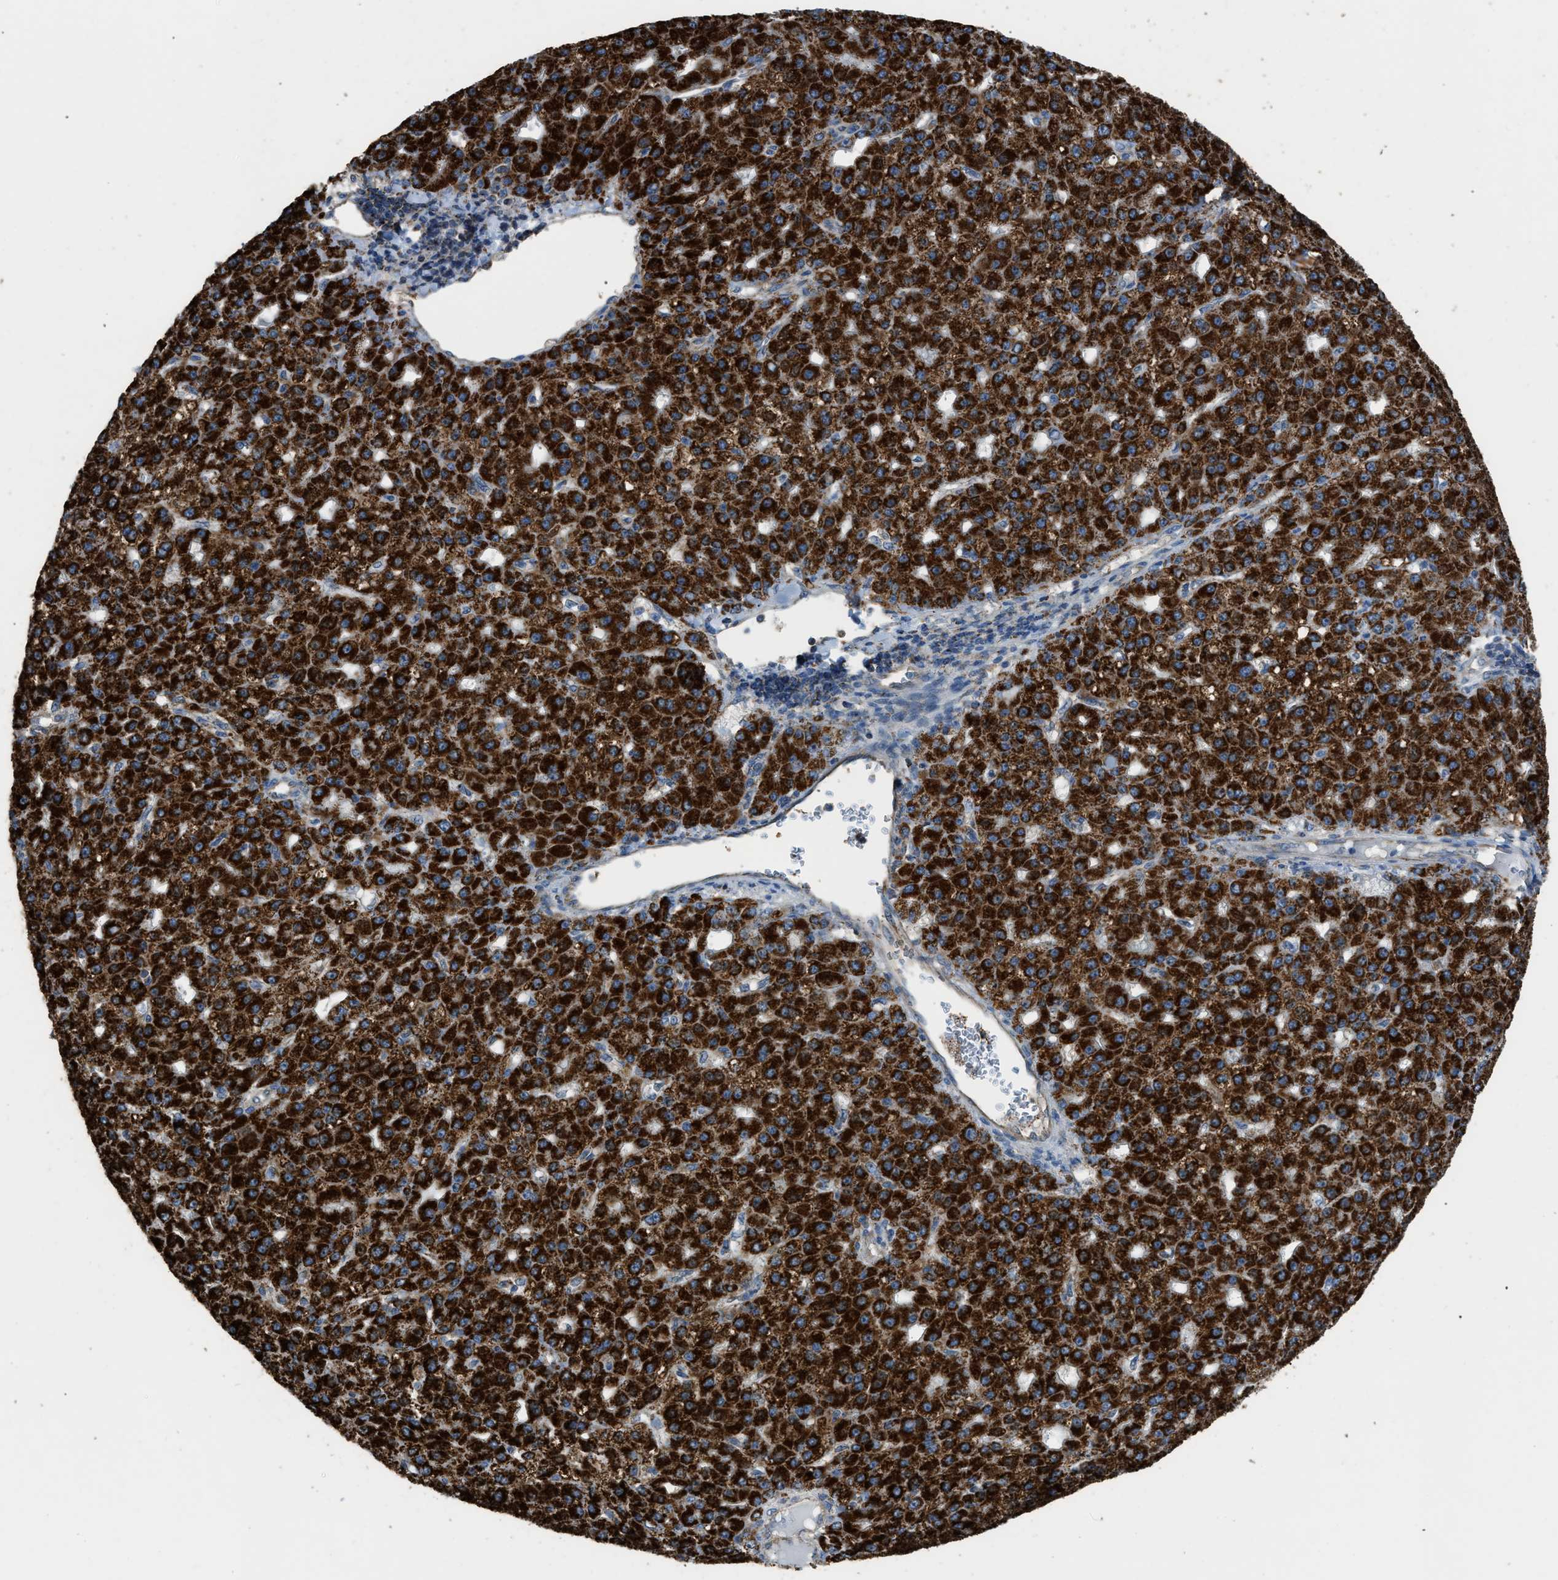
{"staining": {"intensity": "strong", "quantity": ">75%", "location": "cytoplasmic/membranous"}, "tissue": "liver cancer", "cell_type": "Tumor cells", "image_type": "cancer", "snomed": [{"axis": "morphology", "description": "Carcinoma, Hepatocellular, NOS"}, {"axis": "topography", "description": "Liver"}], "caption": "Brown immunohistochemical staining in human liver cancer exhibits strong cytoplasmic/membranous expression in approximately >75% of tumor cells.", "gene": "ETFB", "patient": {"sex": "male", "age": 67}}